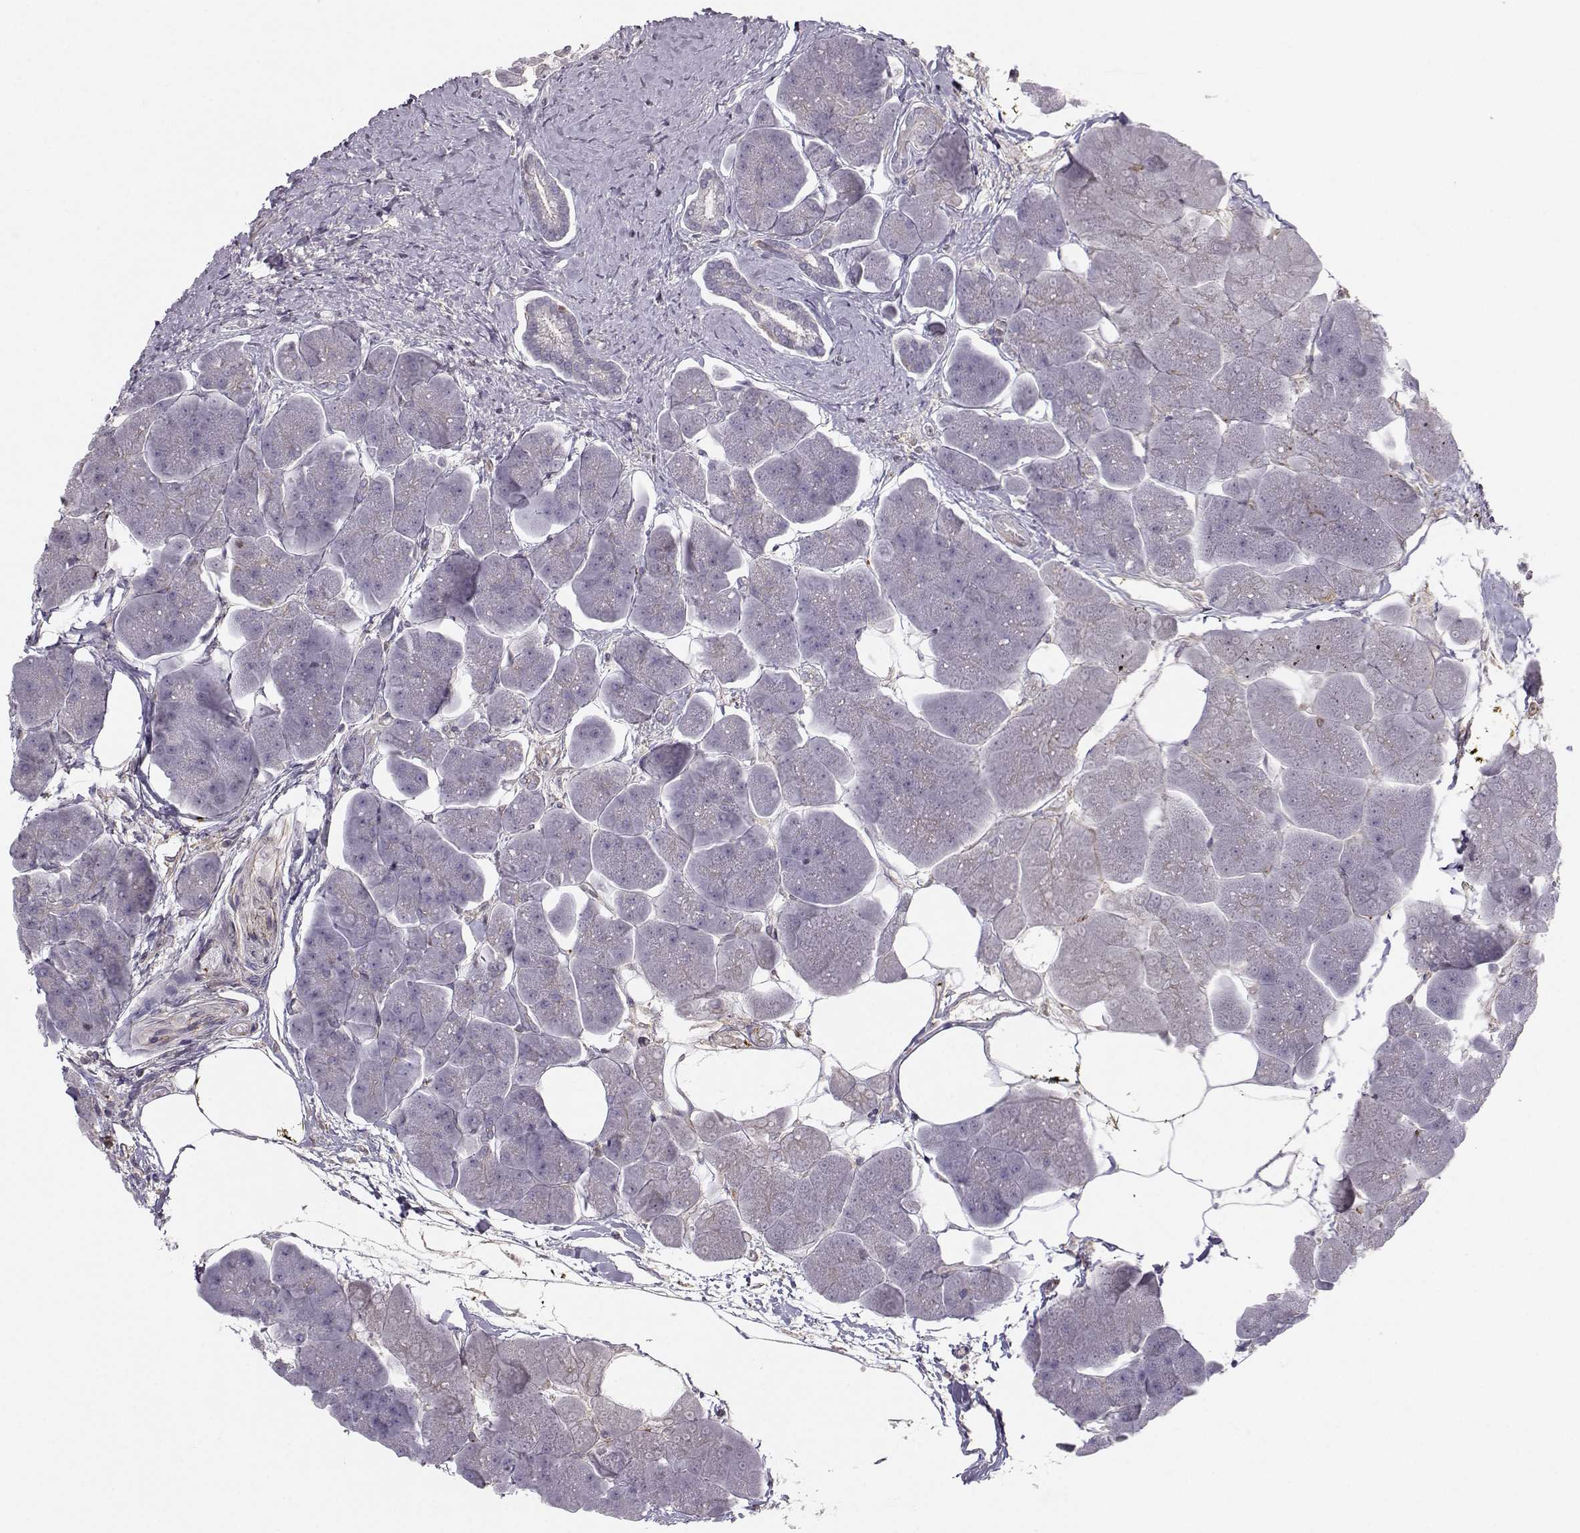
{"staining": {"intensity": "negative", "quantity": "none", "location": "none"}, "tissue": "pancreas", "cell_type": "Exocrine glandular cells", "image_type": "normal", "snomed": [{"axis": "morphology", "description": "Normal tissue, NOS"}, {"axis": "topography", "description": "Adipose tissue"}, {"axis": "topography", "description": "Pancreas"}, {"axis": "topography", "description": "Peripheral nerve tissue"}], "caption": "High power microscopy photomicrograph of an IHC image of benign pancreas, revealing no significant expression in exocrine glandular cells. The staining was performed using DAB (3,3'-diaminobenzidine) to visualize the protein expression in brown, while the nuclei were stained in blue with hematoxylin (Magnification: 20x).", "gene": "ASB16", "patient": {"sex": "female", "age": 58}}